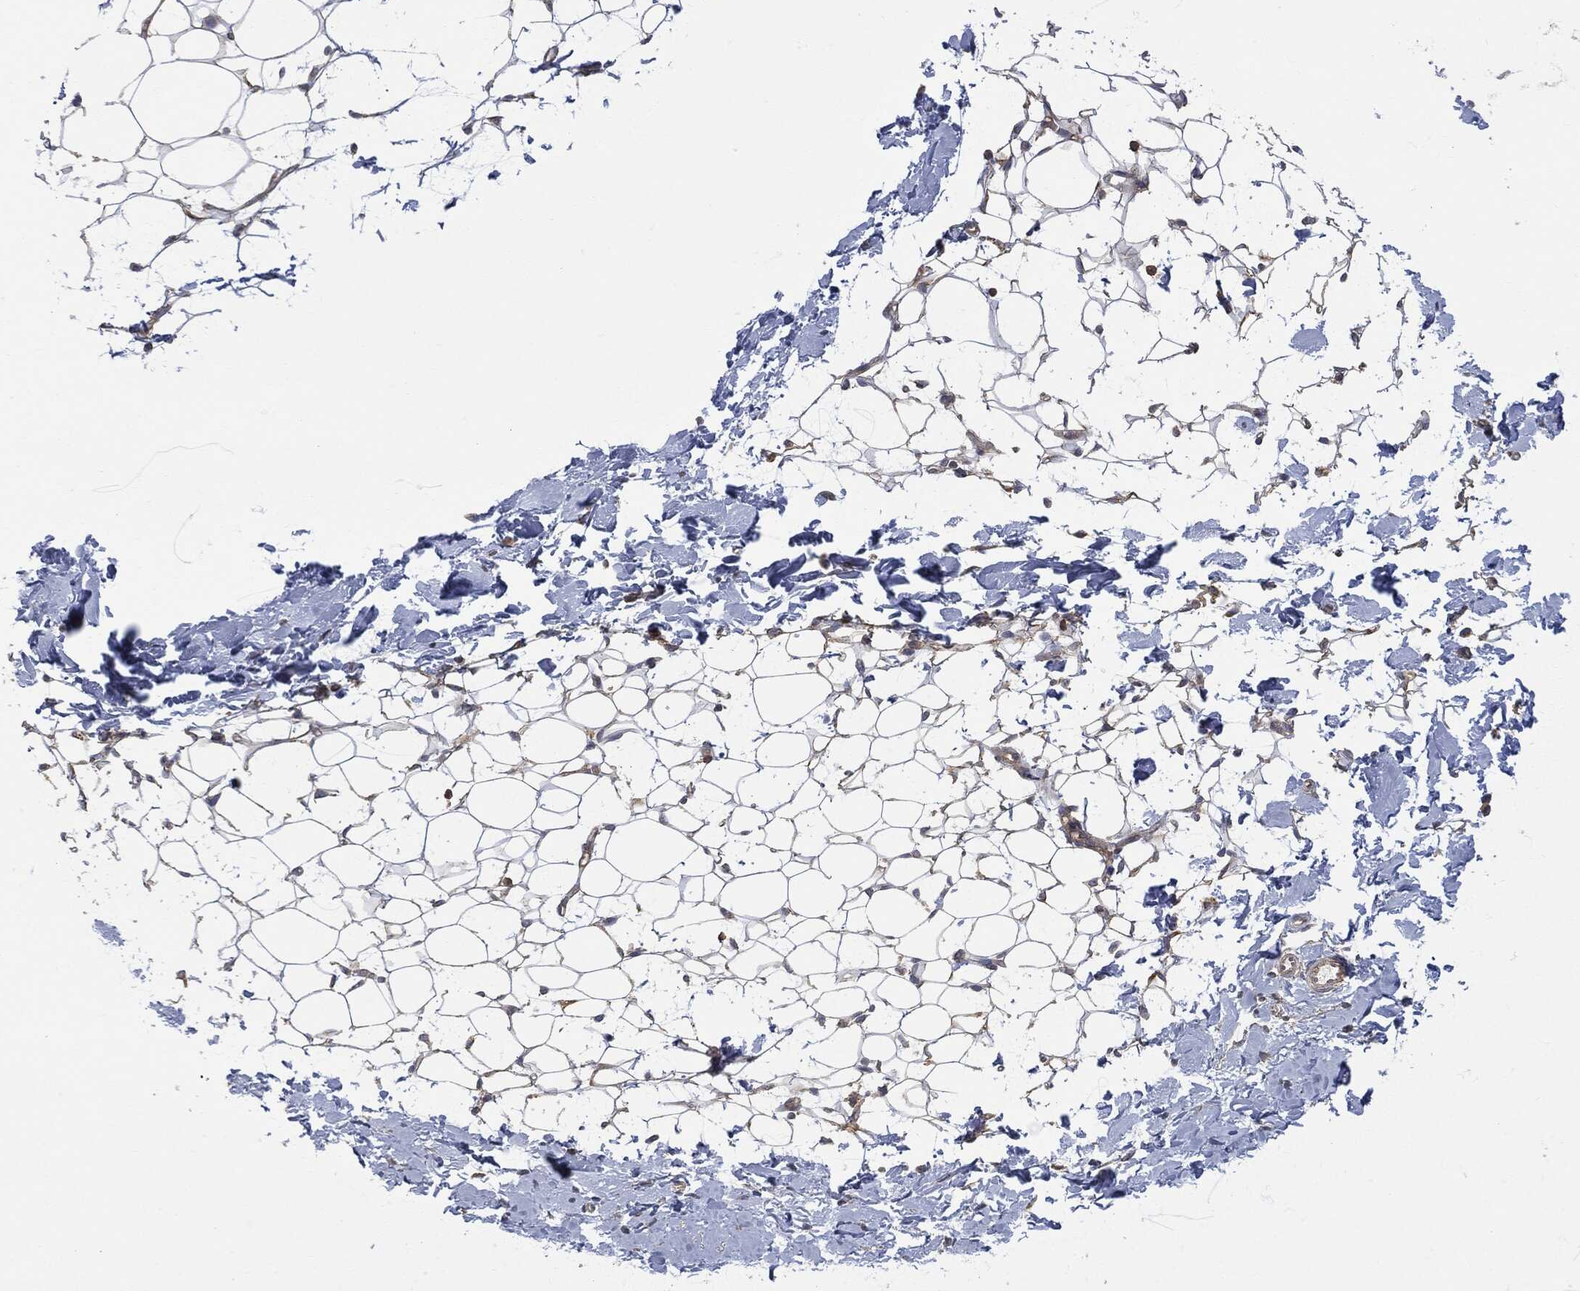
{"staining": {"intensity": "negative", "quantity": "none", "location": "none"}, "tissue": "breast", "cell_type": "Adipocytes", "image_type": "normal", "snomed": [{"axis": "morphology", "description": "Normal tissue, NOS"}, {"axis": "topography", "description": "Breast"}], "caption": "This image is of benign breast stained with immunohistochemistry (IHC) to label a protein in brown with the nuclei are counter-stained blue. There is no expression in adipocytes. (DAB (3,3'-diaminobenzidine) IHC with hematoxylin counter stain).", "gene": "PSMB10", "patient": {"sex": "female", "age": 37}}